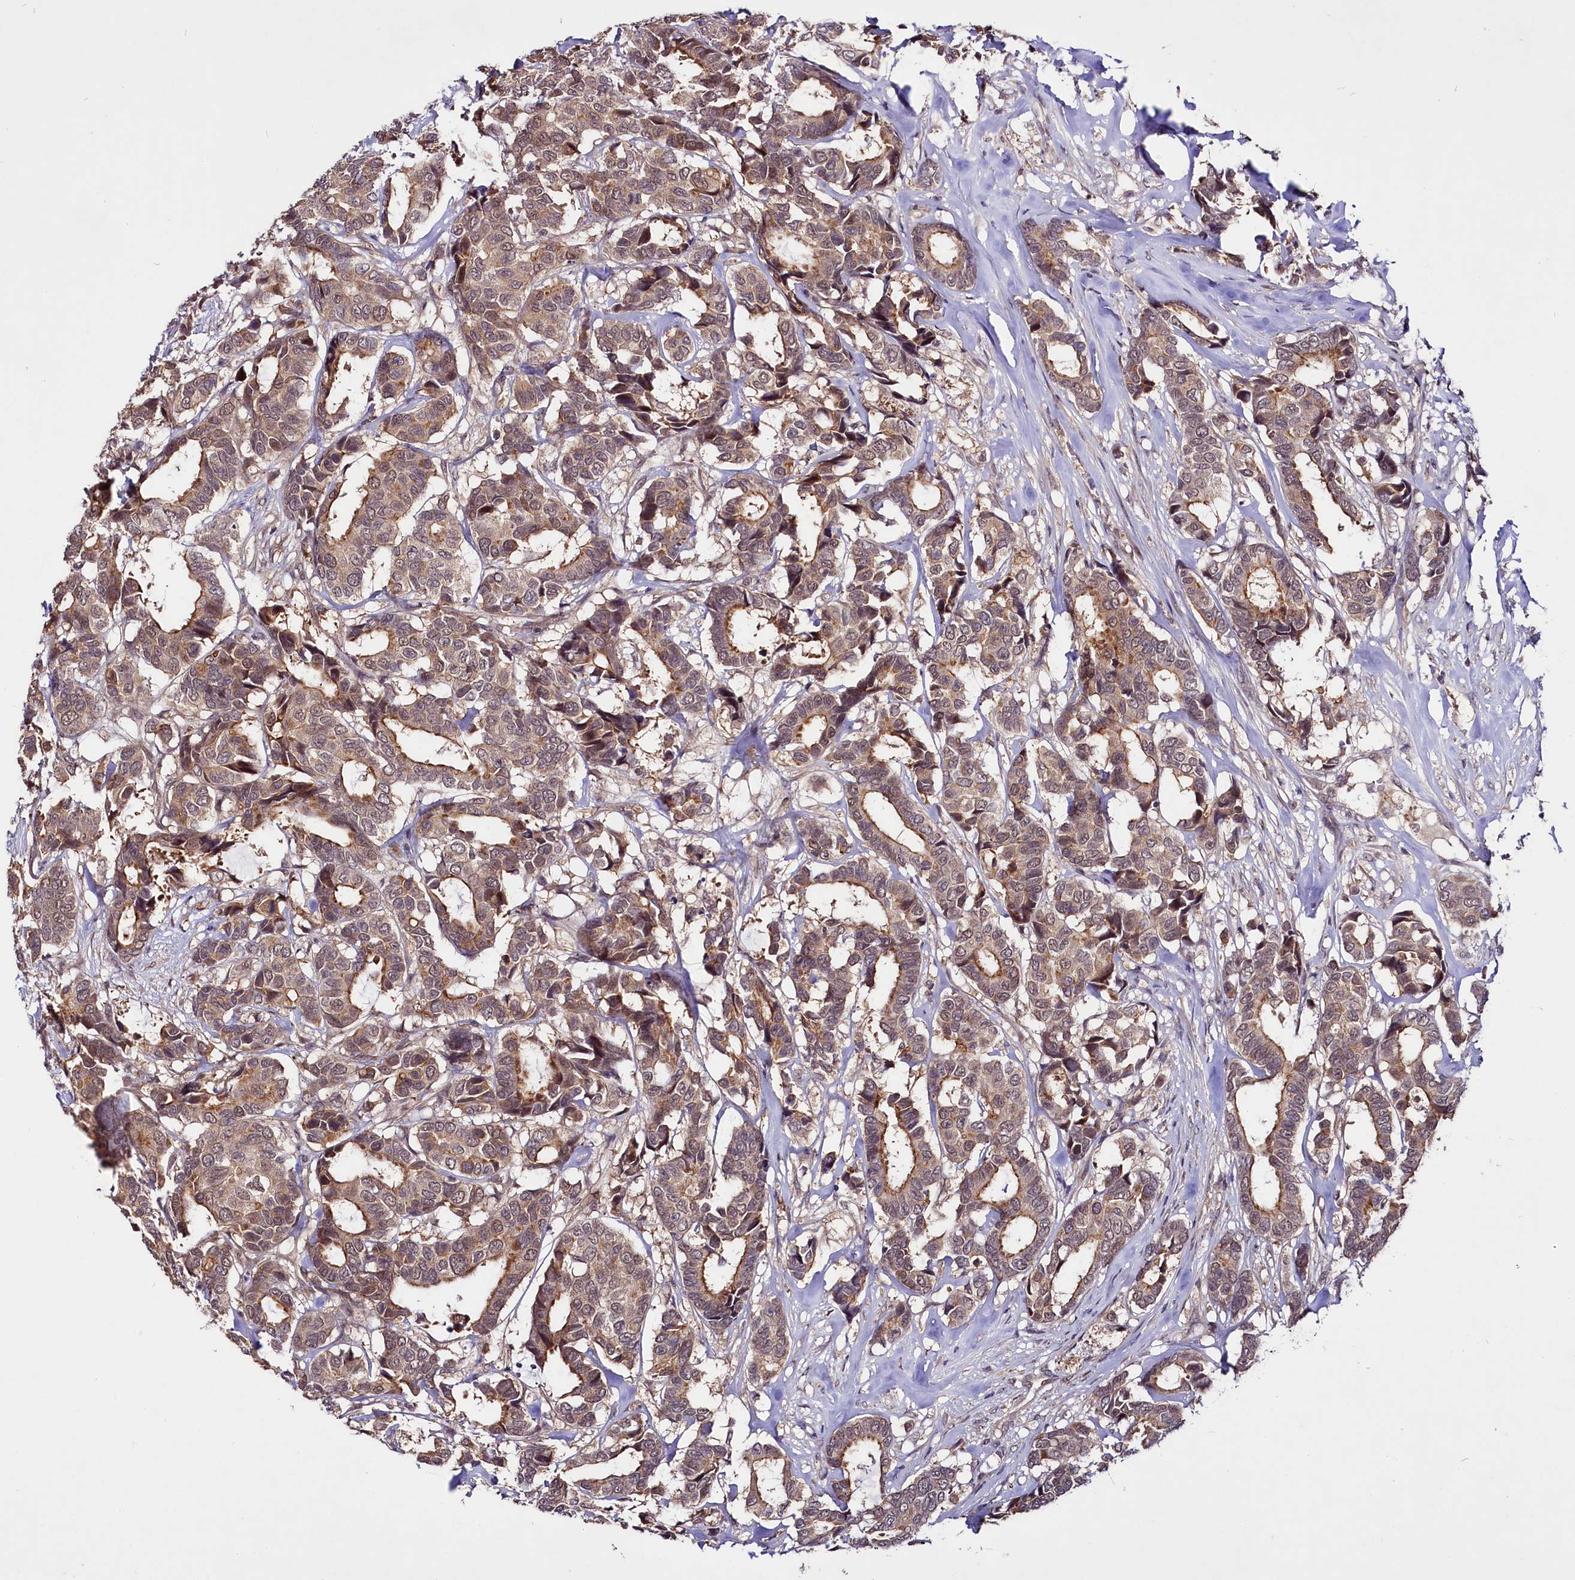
{"staining": {"intensity": "moderate", "quantity": ">75%", "location": "cytoplasmic/membranous"}, "tissue": "breast cancer", "cell_type": "Tumor cells", "image_type": "cancer", "snomed": [{"axis": "morphology", "description": "Duct carcinoma"}, {"axis": "topography", "description": "Breast"}], "caption": "DAB immunohistochemical staining of human breast cancer (infiltrating ductal carcinoma) reveals moderate cytoplasmic/membranous protein staining in approximately >75% of tumor cells.", "gene": "UBE3A", "patient": {"sex": "female", "age": 87}}